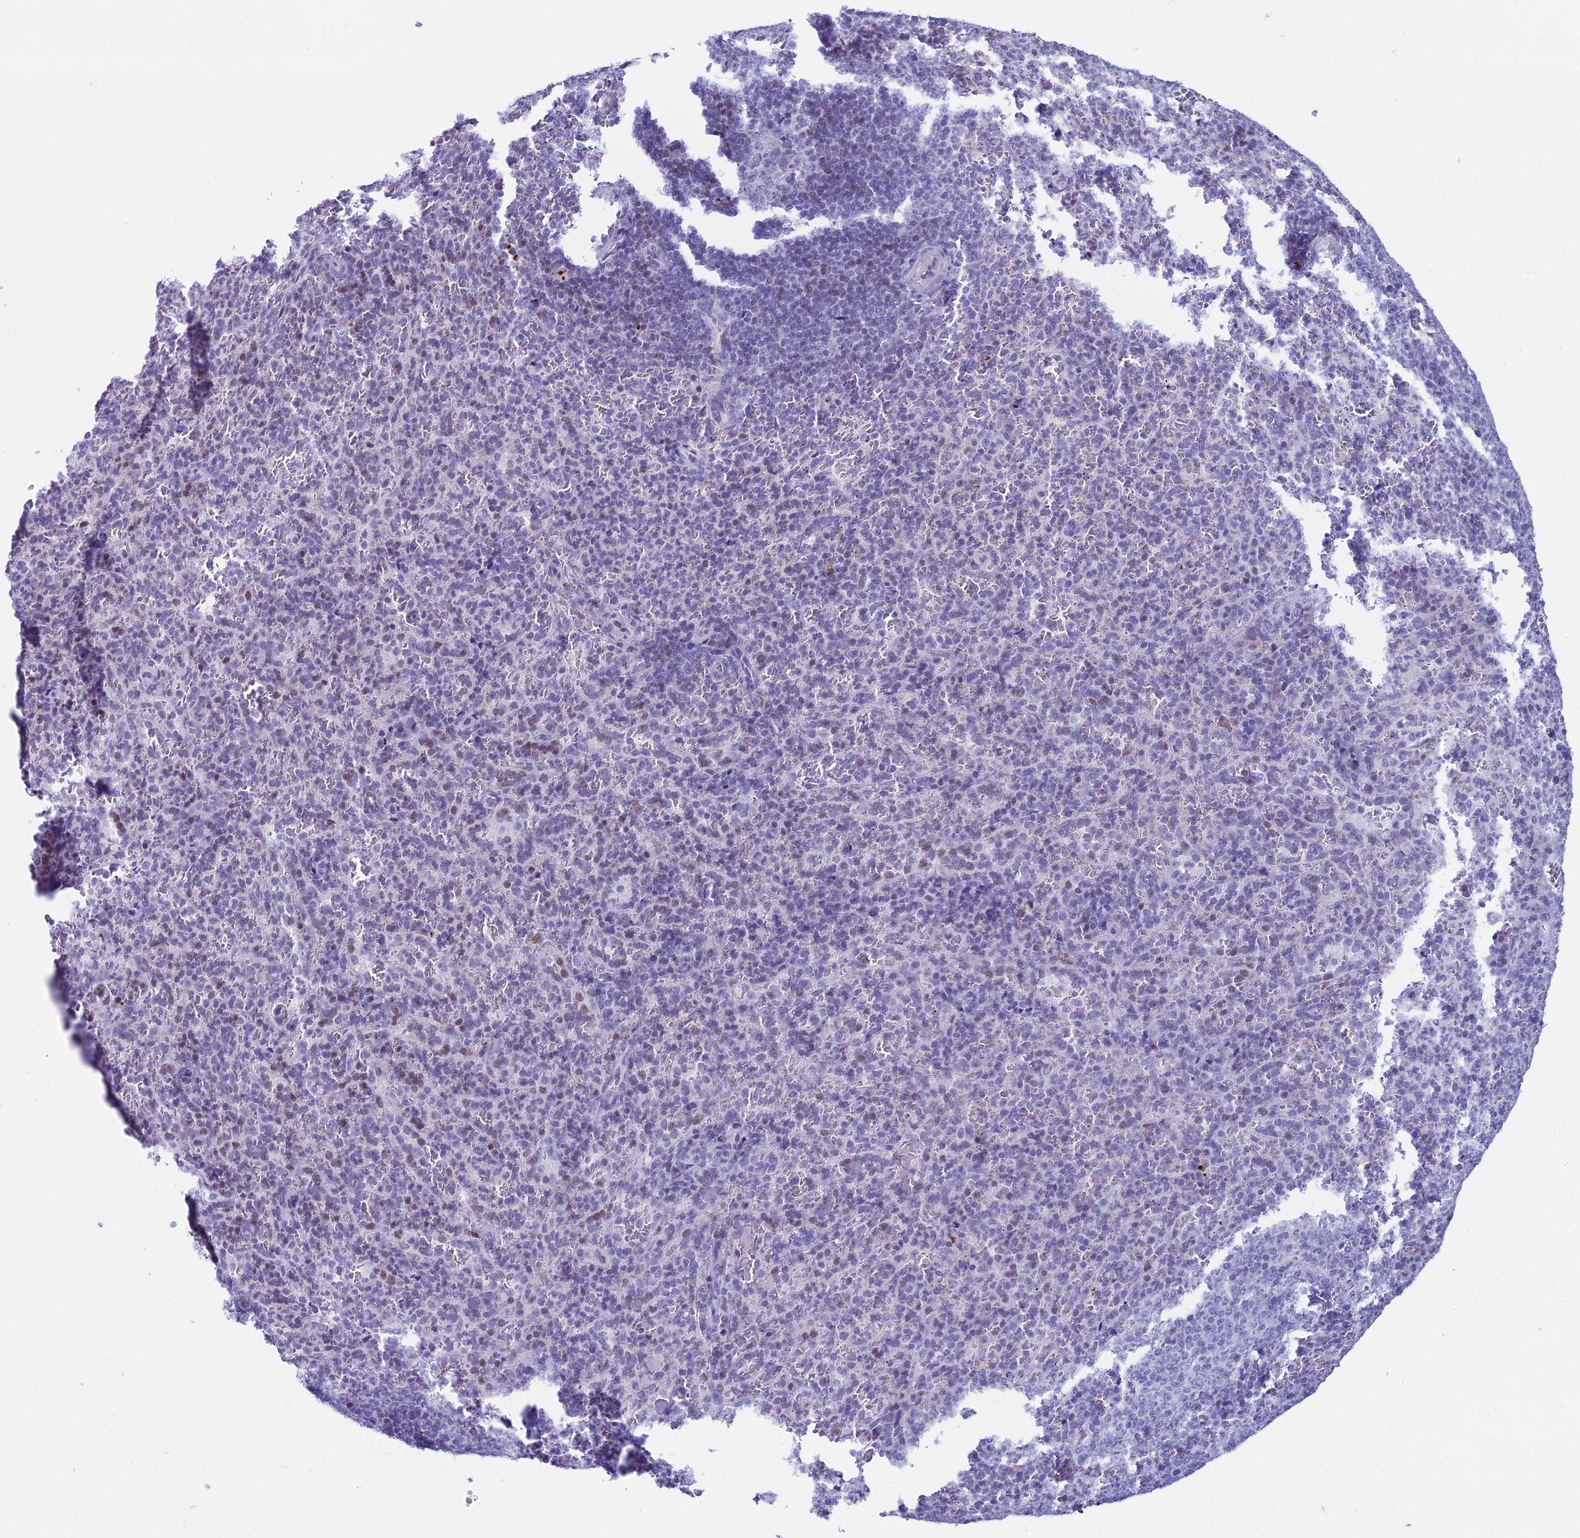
{"staining": {"intensity": "negative", "quantity": "none", "location": "none"}, "tissue": "spleen", "cell_type": "Cells in red pulp", "image_type": "normal", "snomed": [{"axis": "morphology", "description": "Normal tissue, NOS"}, {"axis": "topography", "description": "Spleen"}], "caption": "The photomicrograph displays no significant staining in cells in red pulp of spleen. (Brightfield microscopy of DAB IHC at high magnification).", "gene": "CC2D2A", "patient": {"sex": "female", "age": 21}}